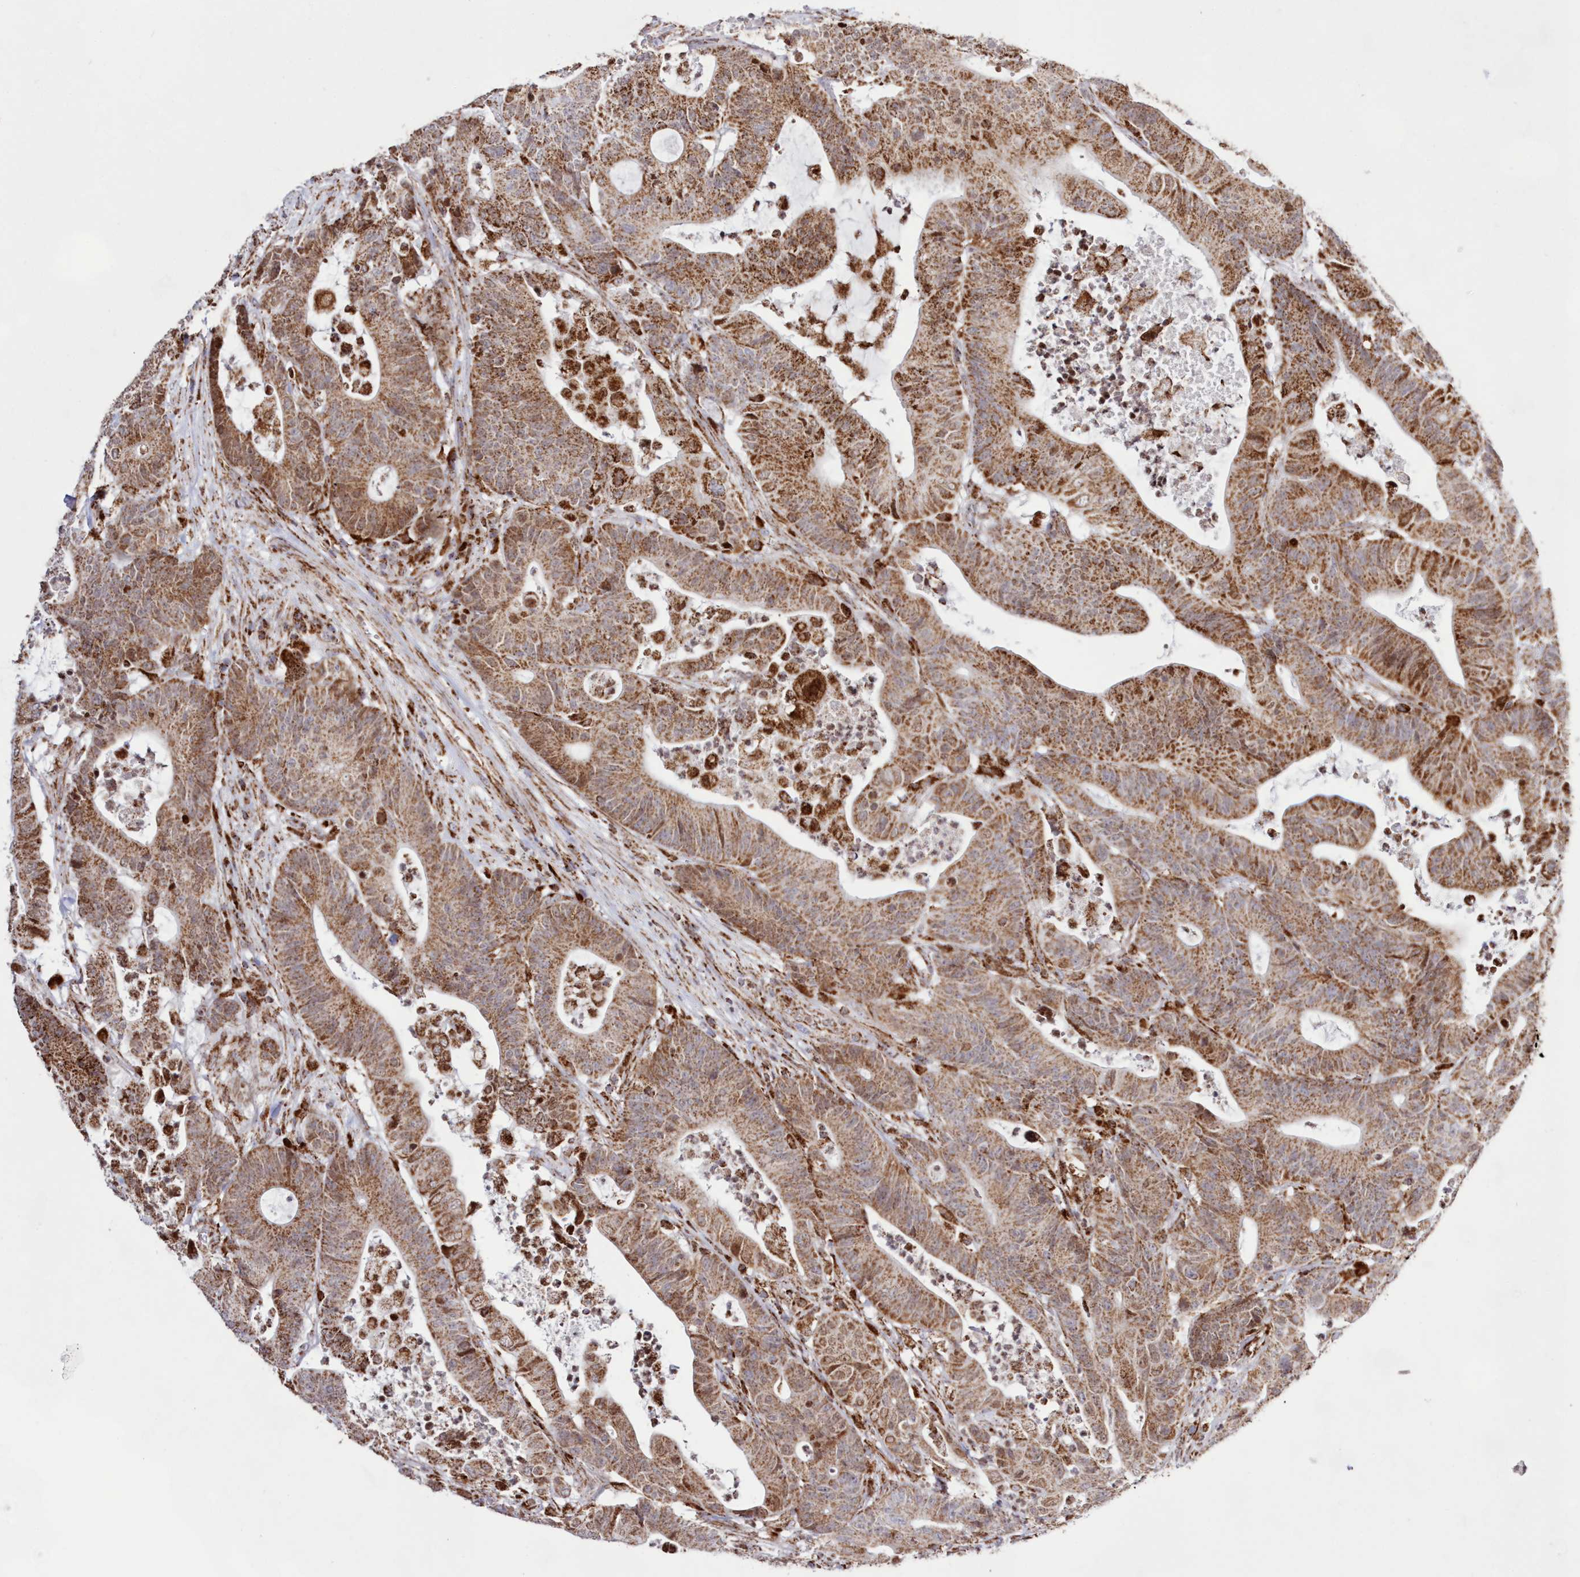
{"staining": {"intensity": "moderate", "quantity": ">75%", "location": "cytoplasmic/membranous"}, "tissue": "colorectal cancer", "cell_type": "Tumor cells", "image_type": "cancer", "snomed": [{"axis": "morphology", "description": "Adenocarcinoma, NOS"}, {"axis": "topography", "description": "Colon"}], "caption": "Immunohistochemical staining of adenocarcinoma (colorectal) displays medium levels of moderate cytoplasmic/membranous positivity in approximately >75% of tumor cells.", "gene": "HADHB", "patient": {"sex": "female", "age": 84}}